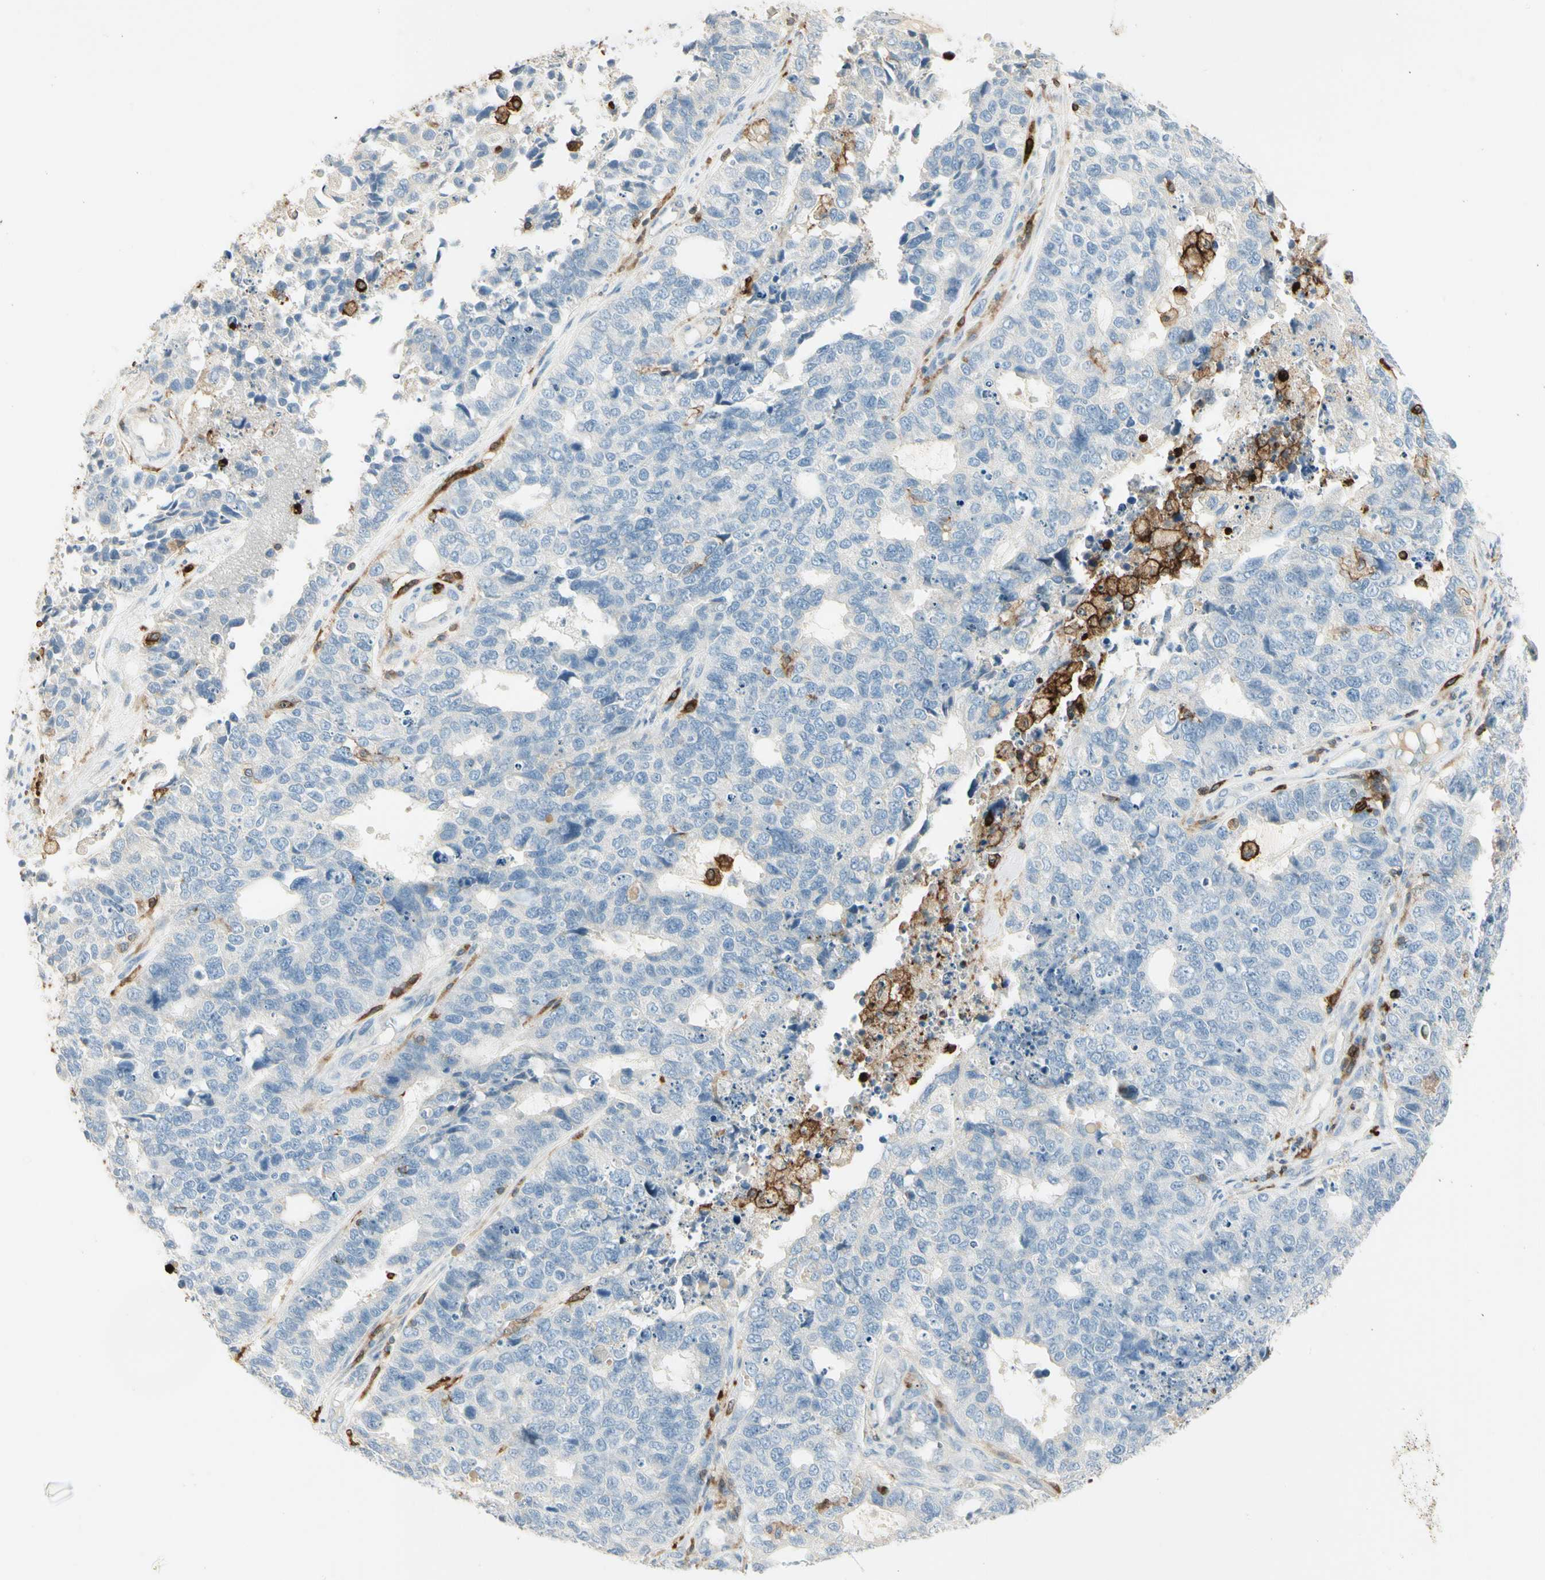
{"staining": {"intensity": "negative", "quantity": "none", "location": "none"}, "tissue": "cervical cancer", "cell_type": "Tumor cells", "image_type": "cancer", "snomed": [{"axis": "morphology", "description": "Squamous cell carcinoma, NOS"}, {"axis": "topography", "description": "Cervix"}], "caption": "An image of squamous cell carcinoma (cervical) stained for a protein shows no brown staining in tumor cells. Brightfield microscopy of immunohistochemistry stained with DAB (3,3'-diaminobenzidine) (brown) and hematoxylin (blue), captured at high magnification.", "gene": "ITGB2", "patient": {"sex": "female", "age": 63}}